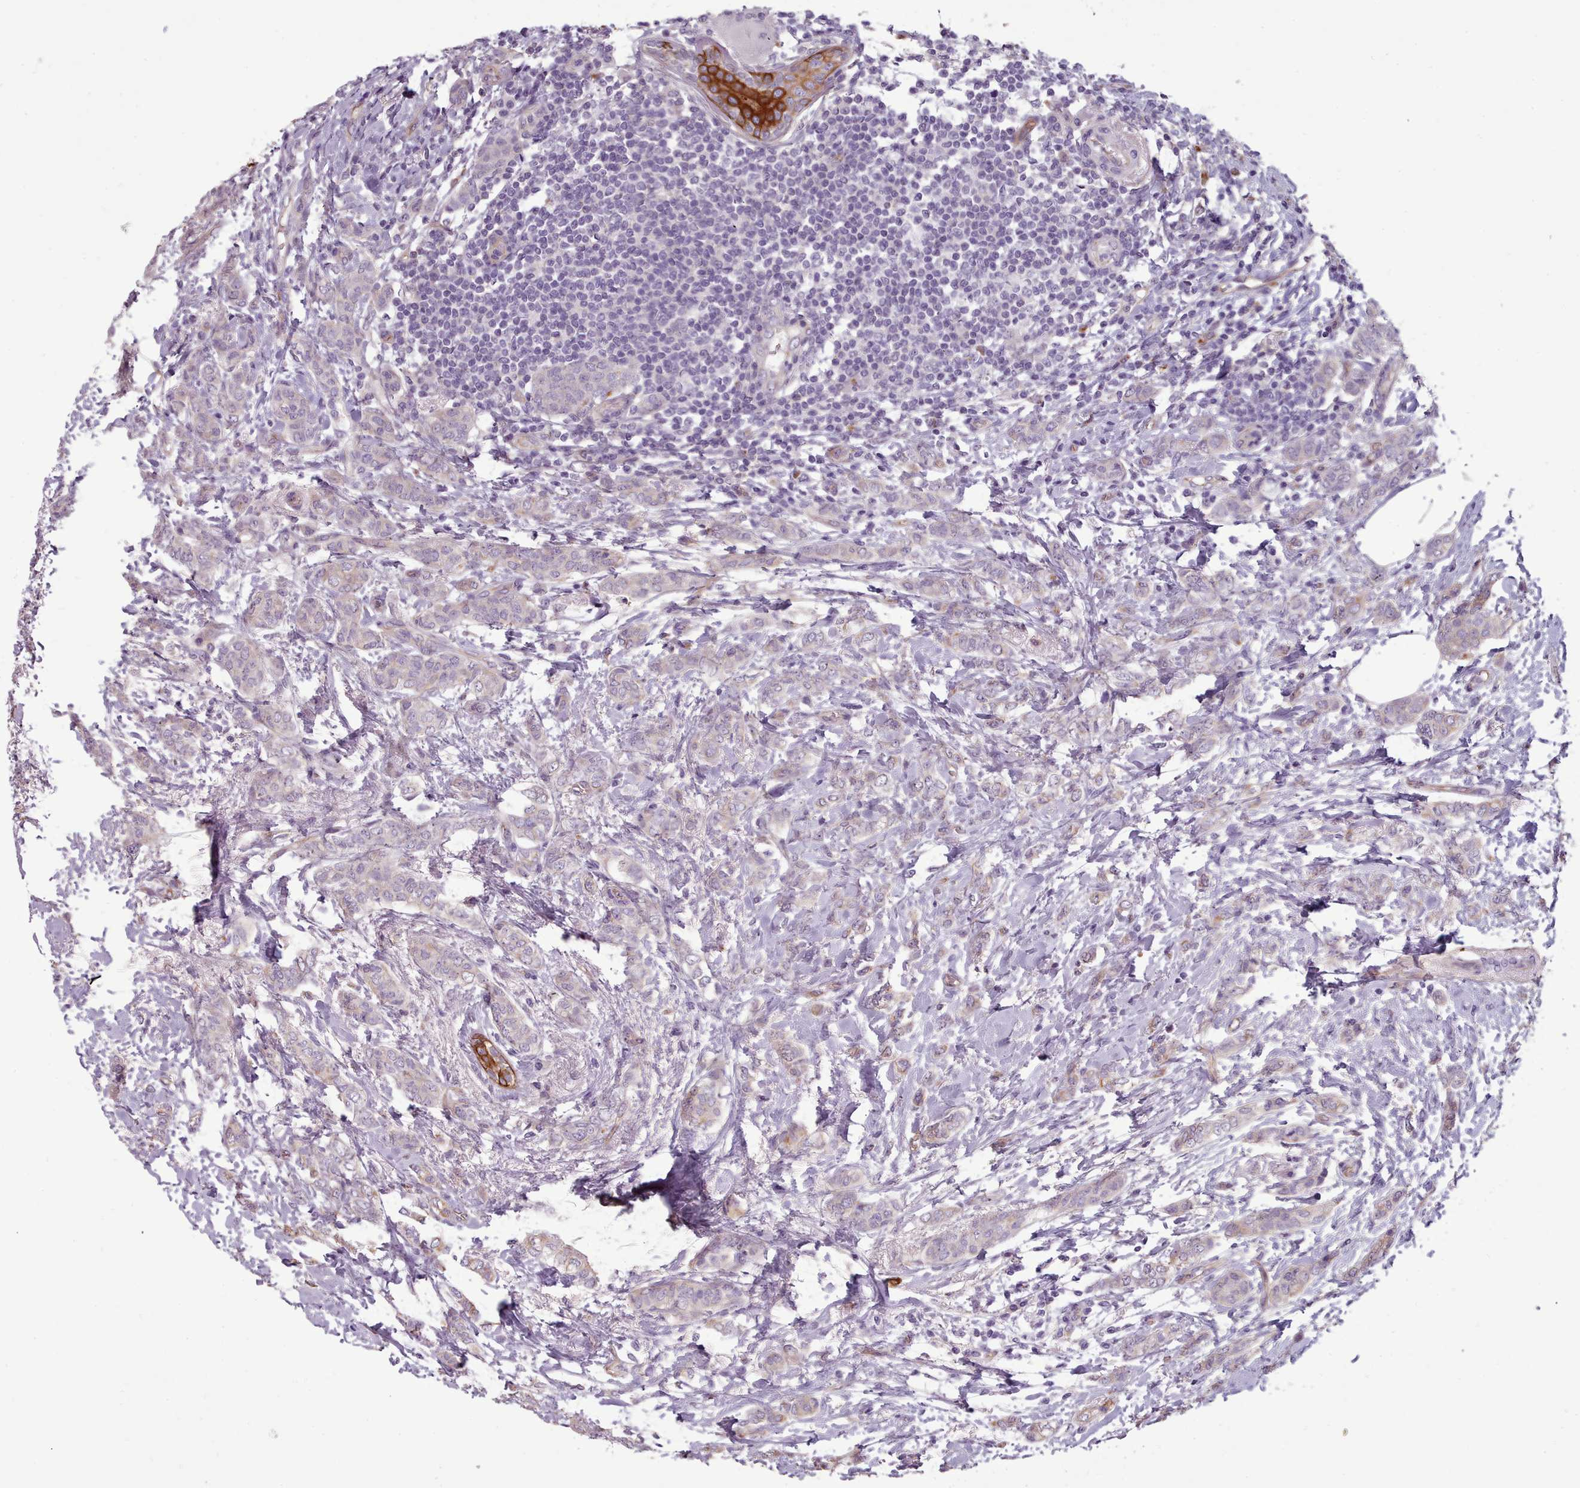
{"staining": {"intensity": "negative", "quantity": "none", "location": "none"}, "tissue": "breast cancer", "cell_type": "Tumor cells", "image_type": "cancer", "snomed": [{"axis": "morphology", "description": "Duct carcinoma"}, {"axis": "topography", "description": "Breast"}], "caption": "This micrograph is of breast cancer stained with immunohistochemistry (IHC) to label a protein in brown with the nuclei are counter-stained blue. There is no staining in tumor cells.", "gene": "PLD4", "patient": {"sex": "female", "age": 72}}